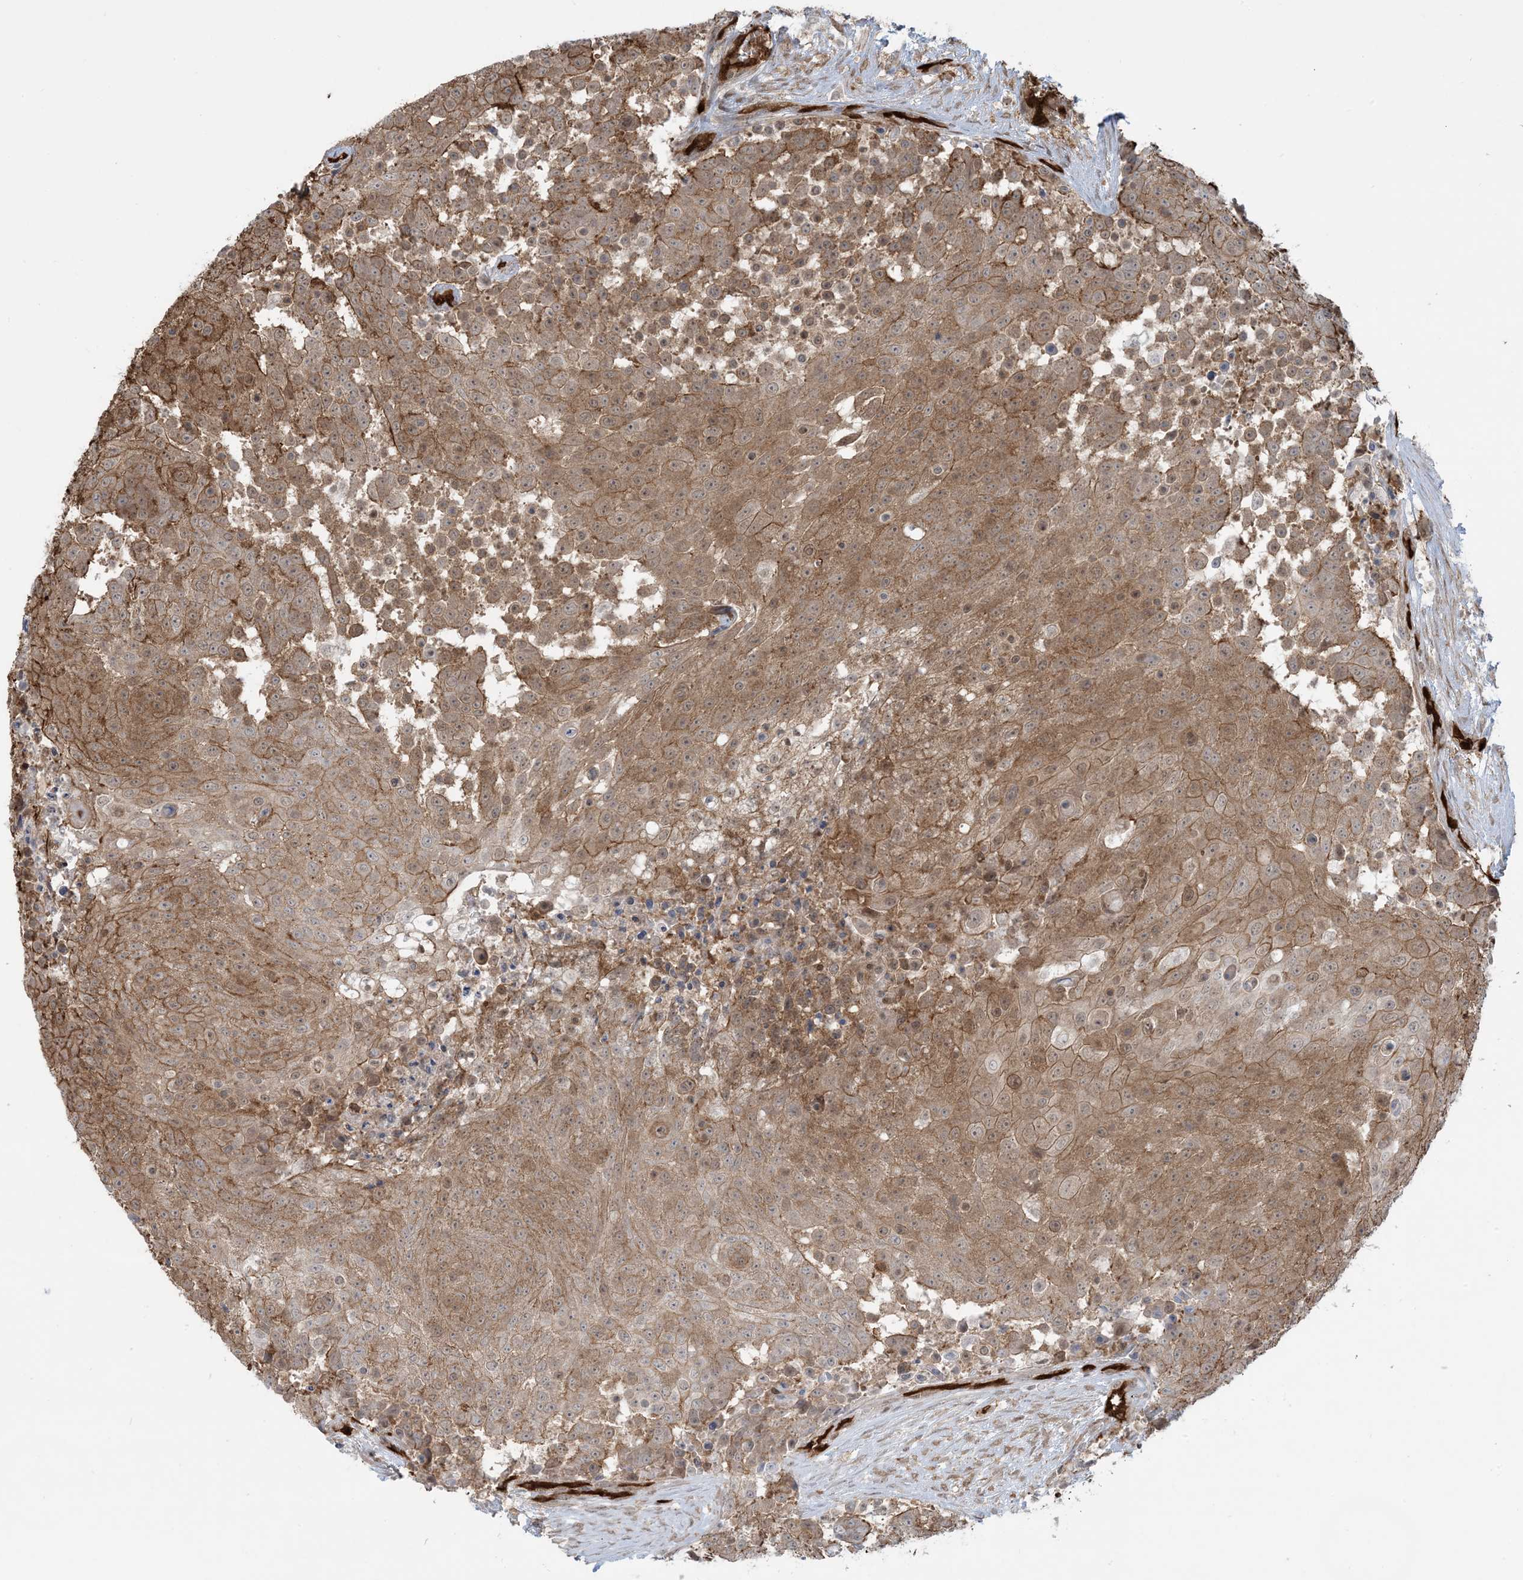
{"staining": {"intensity": "strong", "quantity": "25%-75%", "location": "cytoplasmic/membranous"}, "tissue": "urothelial cancer", "cell_type": "Tumor cells", "image_type": "cancer", "snomed": [{"axis": "morphology", "description": "Urothelial carcinoma, High grade"}, {"axis": "topography", "description": "Urinary bladder"}], "caption": "IHC (DAB (3,3'-diaminobenzidine)) staining of urothelial carcinoma (high-grade) reveals strong cytoplasmic/membranous protein expression in about 25%-75% of tumor cells.", "gene": "PPM1F", "patient": {"sex": "female", "age": 63}}